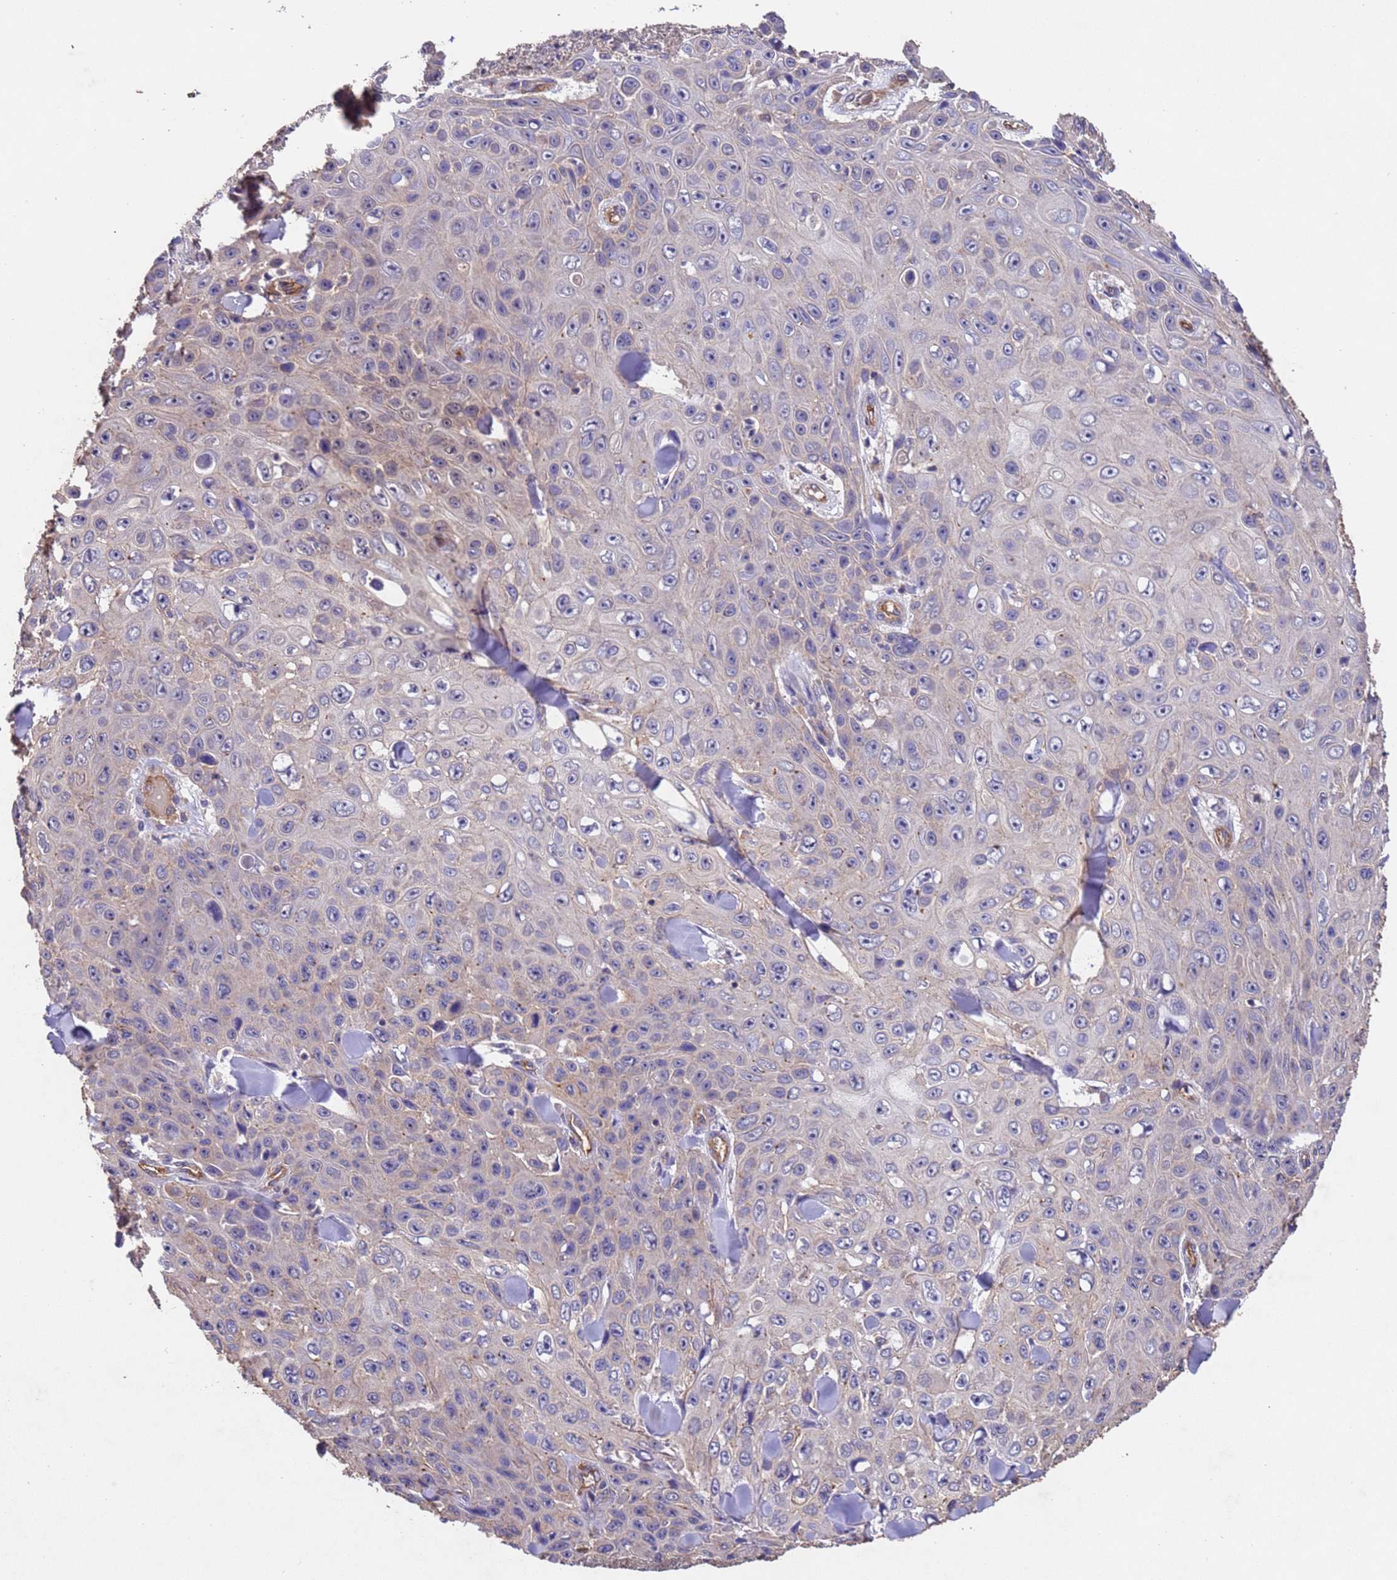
{"staining": {"intensity": "negative", "quantity": "none", "location": "none"}, "tissue": "skin cancer", "cell_type": "Tumor cells", "image_type": "cancer", "snomed": [{"axis": "morphology", "description": "Basal cell carcinoma"}, {"axis": "topography", "description": "Skin"}], "caption": "DAB (3,3'-diaminobenzidine) immunohistochemical staining of human basal cell carcinoma (skin) reveals no significant staining in tumor cells.", "gene": "MTX3", "patient": {"sex": "male", "age": 73}}